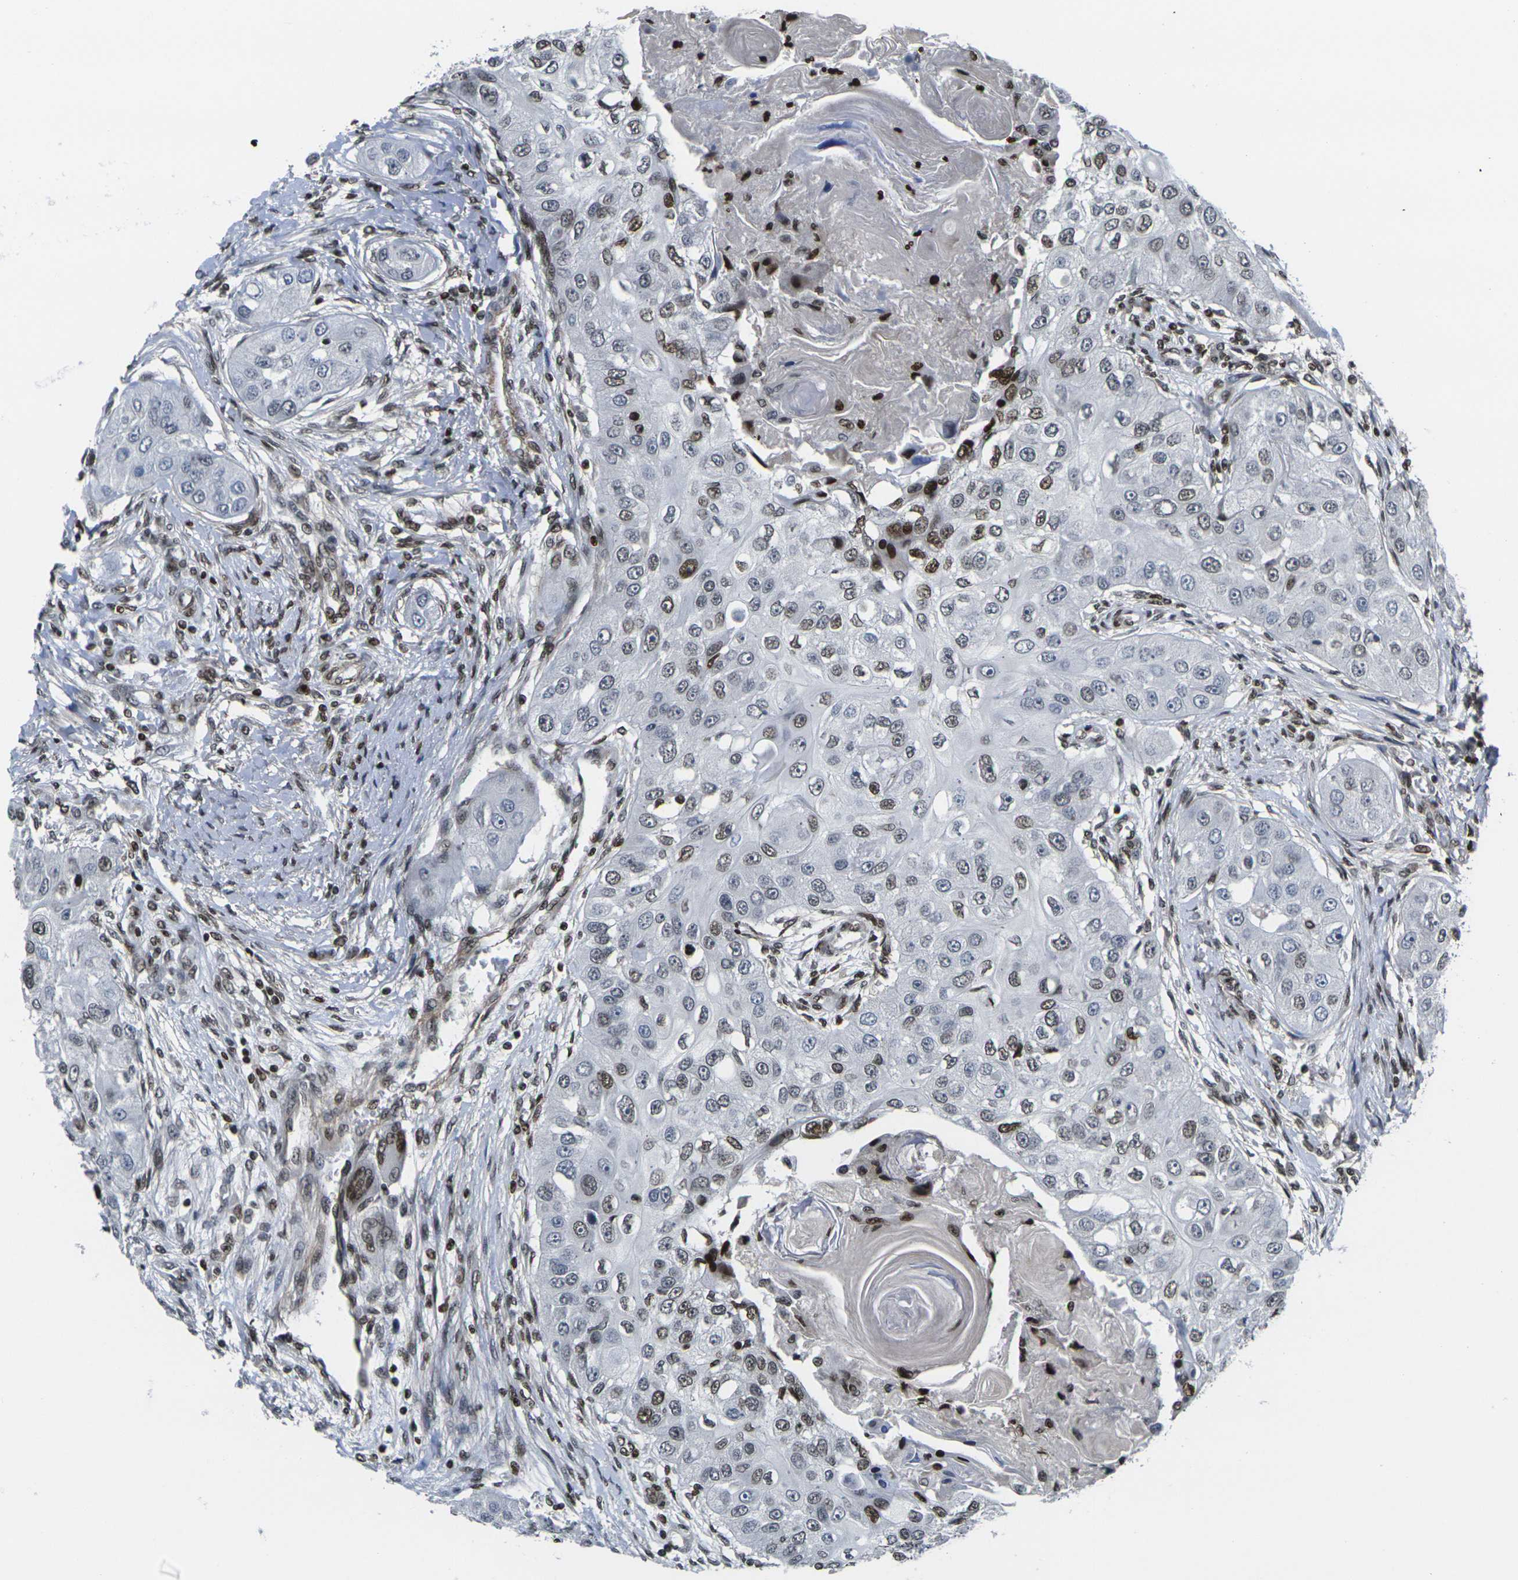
{"staining": {"intensity": "moderate", "quantity": "25%-75%", "location": "nuclear"}, "tissue": "head and neck cancer", "cell_type": "Tumor cells", "image_type": "cancer", "snomed": [{"axis": "morphology", "description": "Normal tissue, NOS"}, {"axis": "morphology", "description": "Squamous cell carcinoma, NOS"}, {"axis": "topography", "description": "Skeletal muscle"}, {"axis": "topography", "description": "Head-Neck"}], "caption": "DAB immunohistochemical staining of human head and neck squamous cell carcinoma shows moderate nuclear protein expression in about 25%-75% of tumor cells. The staining was performed using DAB (3,3'-diaminobenzidine) to visualize the protein expression in brown, while the nuclei were stained in blue with hematoxylin (Magnification: 20x).", "gene": "H1-10", "patient": {"sex": "male", "age": 51}}